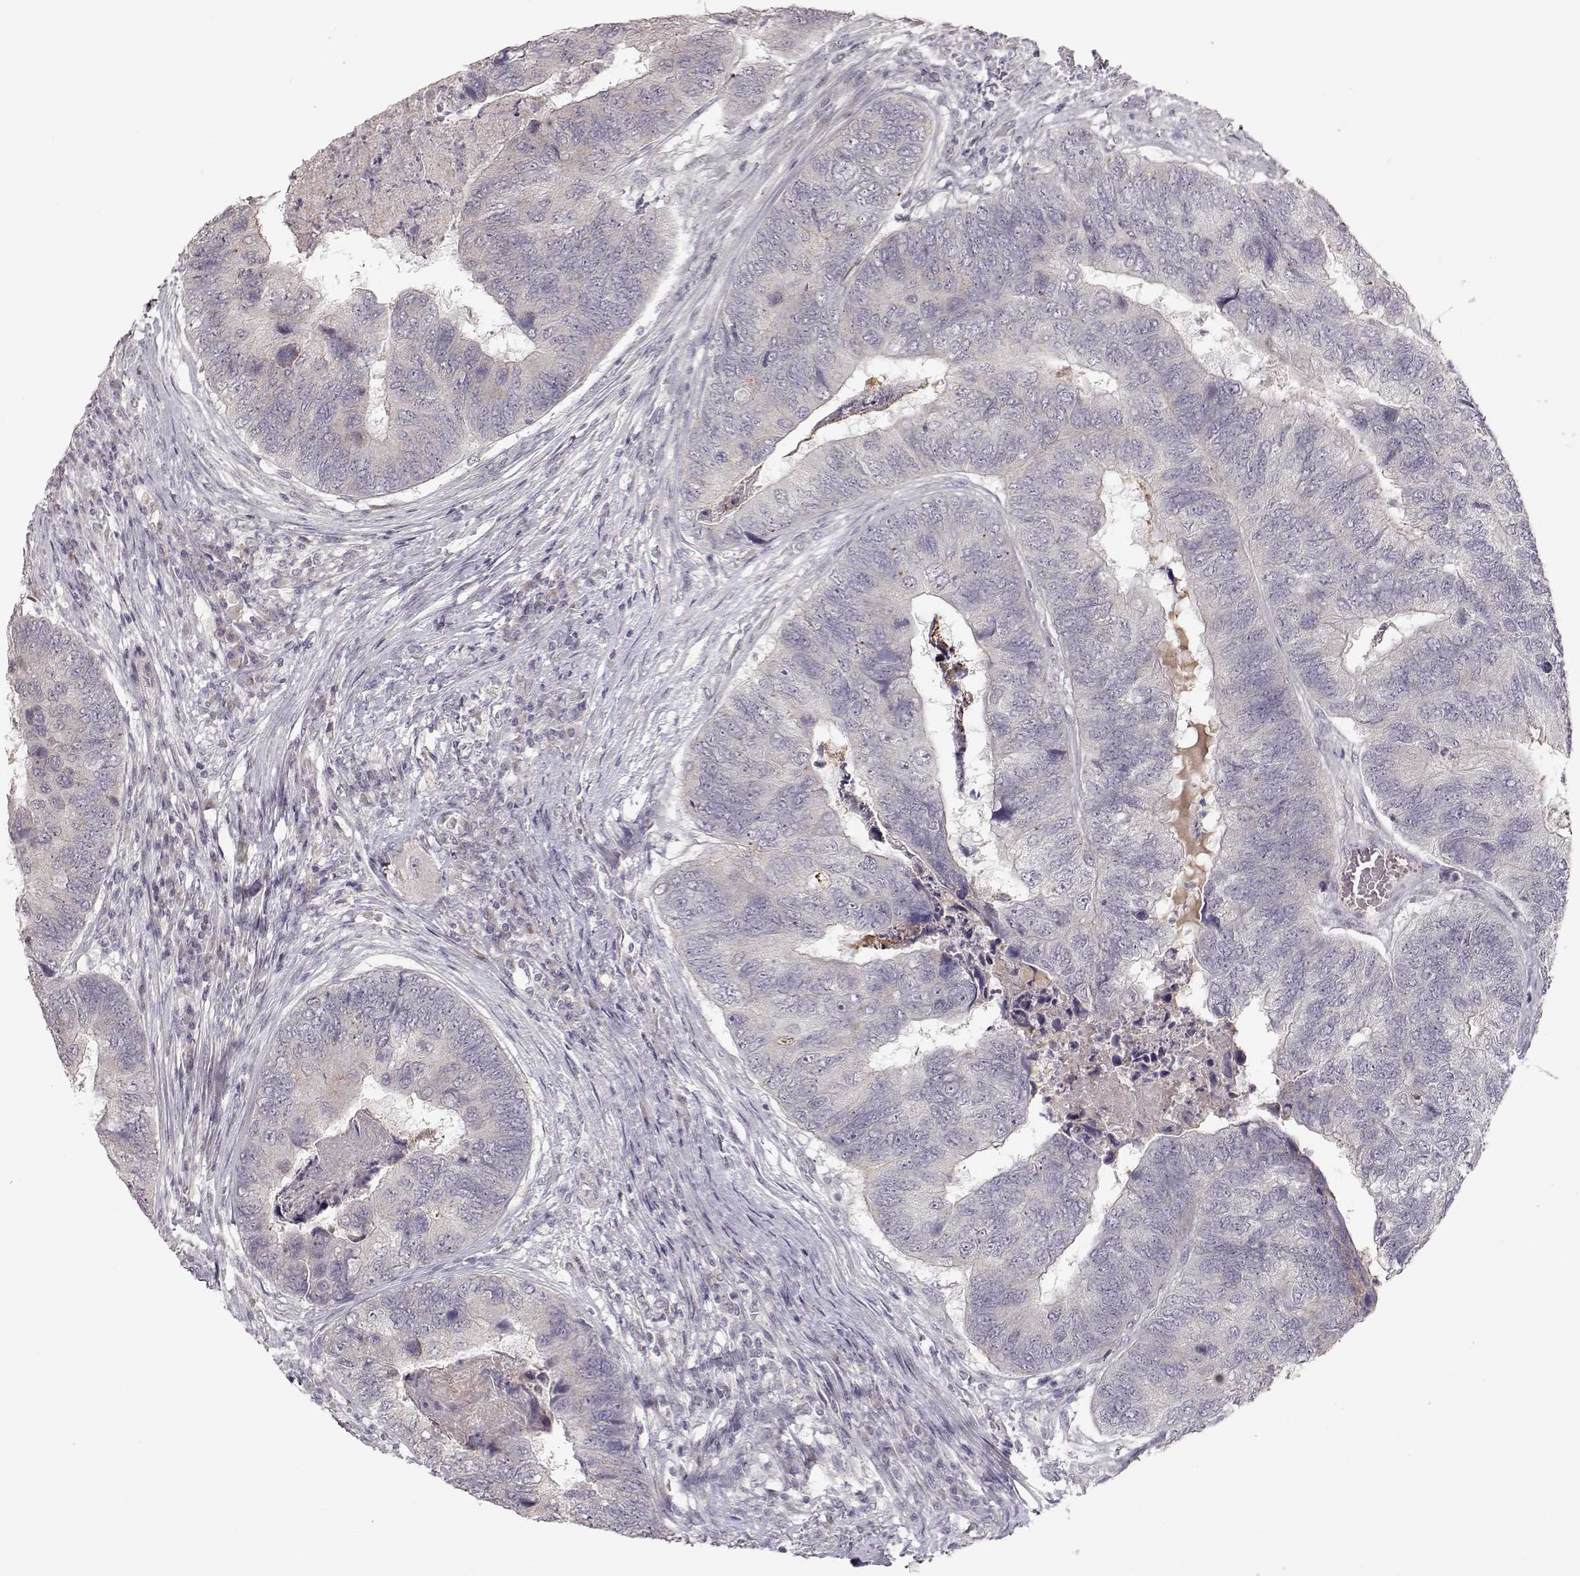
{"staining": {"intensity": "negative", "quantity": "none", "location": "none"}, "tissue": "colorectal cancer", "cell_type": "Tumor cells", "image_type": "cancer", "snomed": [{"axis": "morphology", "description": "Adenocarcinoma, NOS"}, {"axis": "topography", "description": "Colon"}], "caption": "The immunohistochemistry (IHC) photomicrograph has no significant expression in tumor cells of colorectal cancer tissue. (IHC, brightfield microscopy, high magnification).", "gene": "PNMT", "patient": {"sex": "female", "age": 67}}